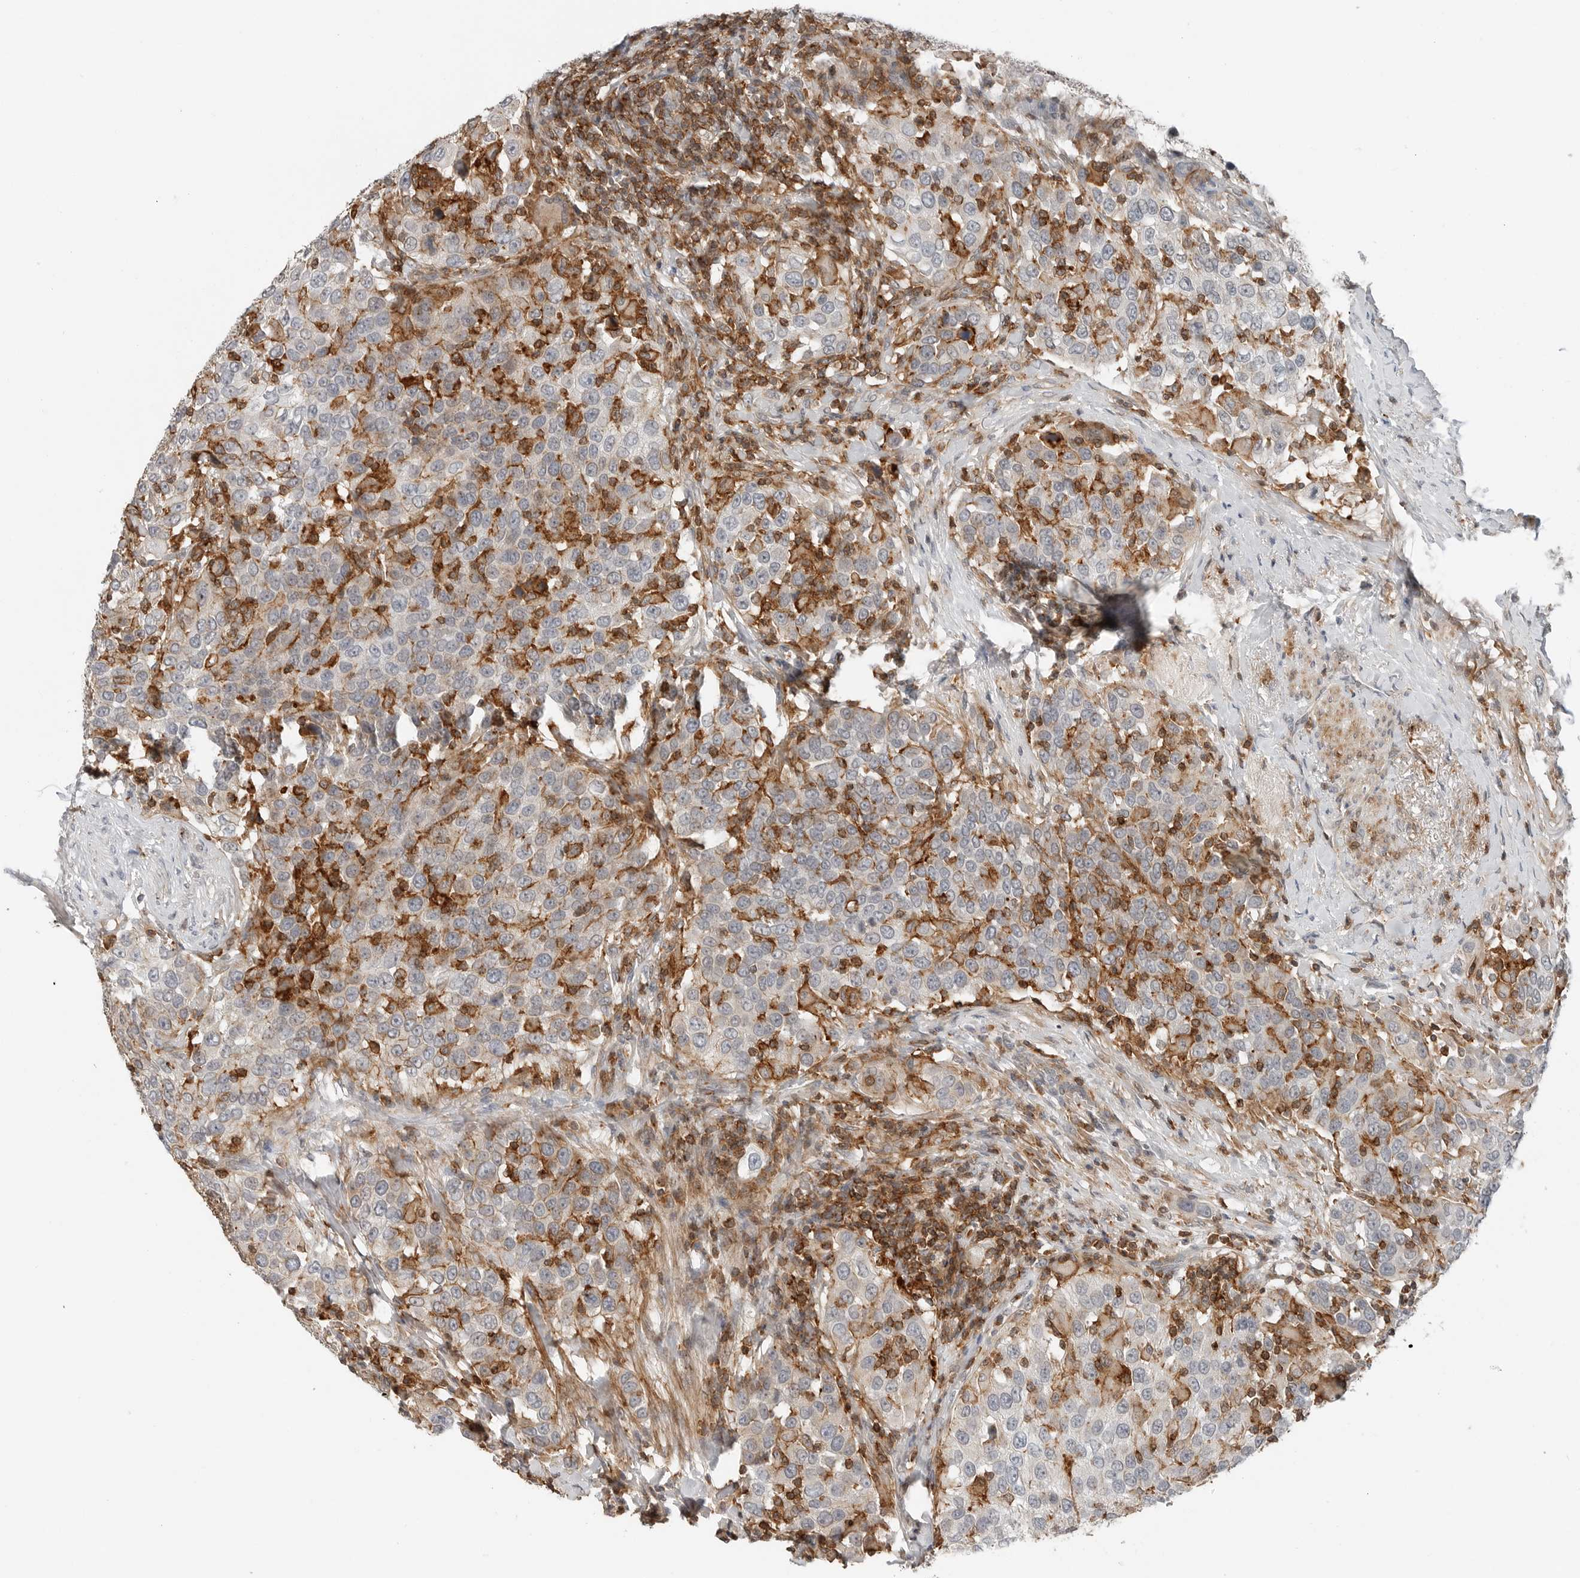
{"staining": {"intensity": "moderate", "quantity": "<25%", "location": "cytoplasmic/membranous"}, "tissue": "urothelial cancer", "cell_type": "Tumor cells", "image_type": "cancer", "snomed": [{"axis": "morphology", "description": "Urothelial carcinoma, High grade"}, {"axis": "topography", "description": "Urinary bladder"}], "caption": "Urothelial cancer was stained to show a protein in brown. There is low levels of moderate cytoplasmic/membranous staining in approximately <25% of tumor cells. (DAB IHC, brown staining for protein, blue staining for nuclei).", "gene": "LEFTY2", "patient": {"sex": "female", "age": 80}}